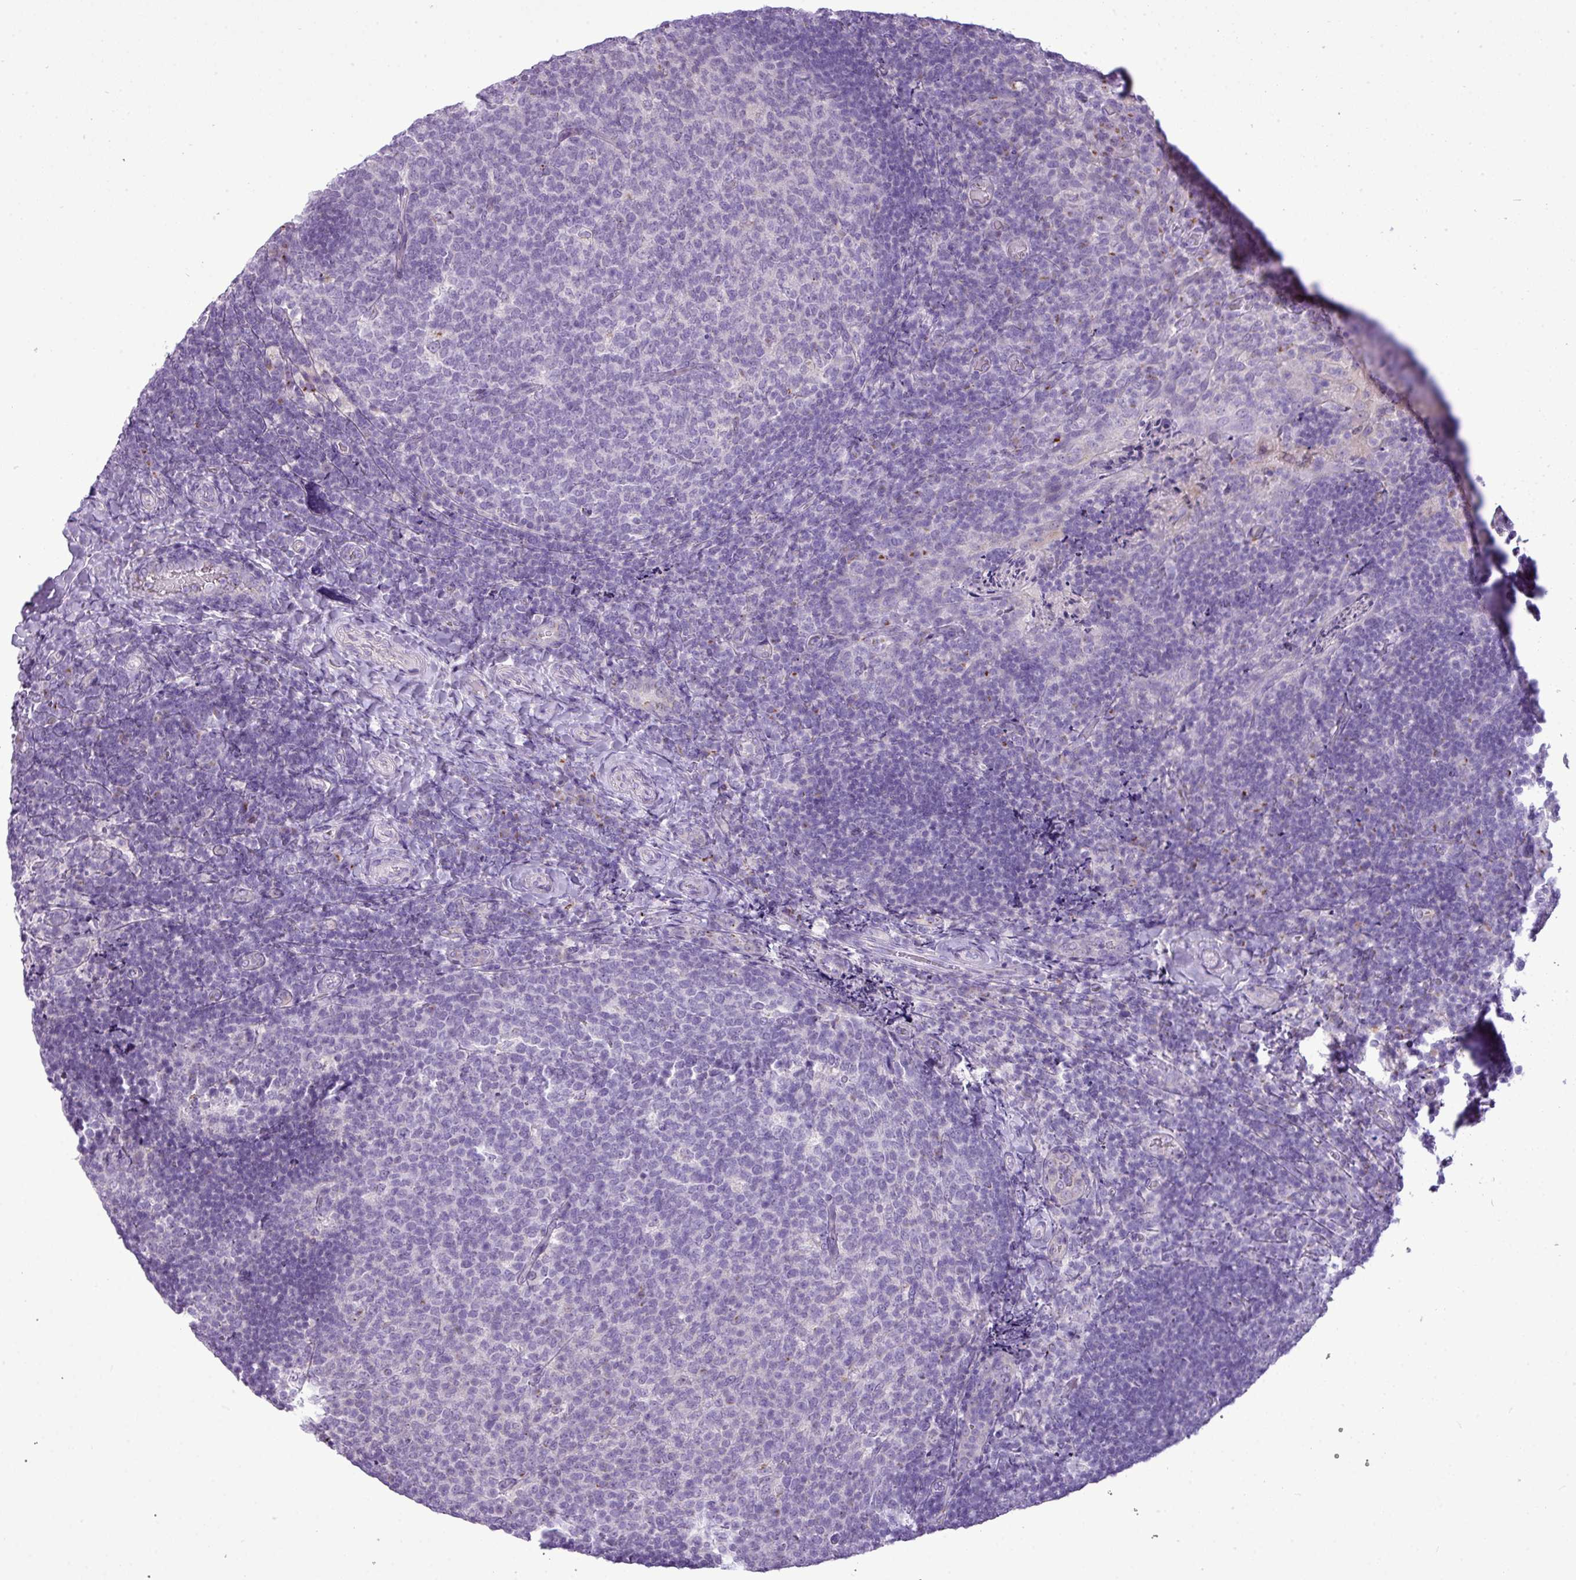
{"staining": {"intensity": "negative", "quantity": "none", "location": "none"}, "tissue": "tonsil", "cell_type": "Germinal center cells", "image_type": "normal", "snomed": [{"axis": "morphology", "description": "Normal tissue, NOS"}, {"axis": "topography", "description": "Tonsil"}], "caption": "An immunohistochemistry histopathology image of normal tonsil is shown. There is no staining in germinal center cells of tonsil.", "gene": "FAM43A", "patient": {"sex": "female", "age": 10}}